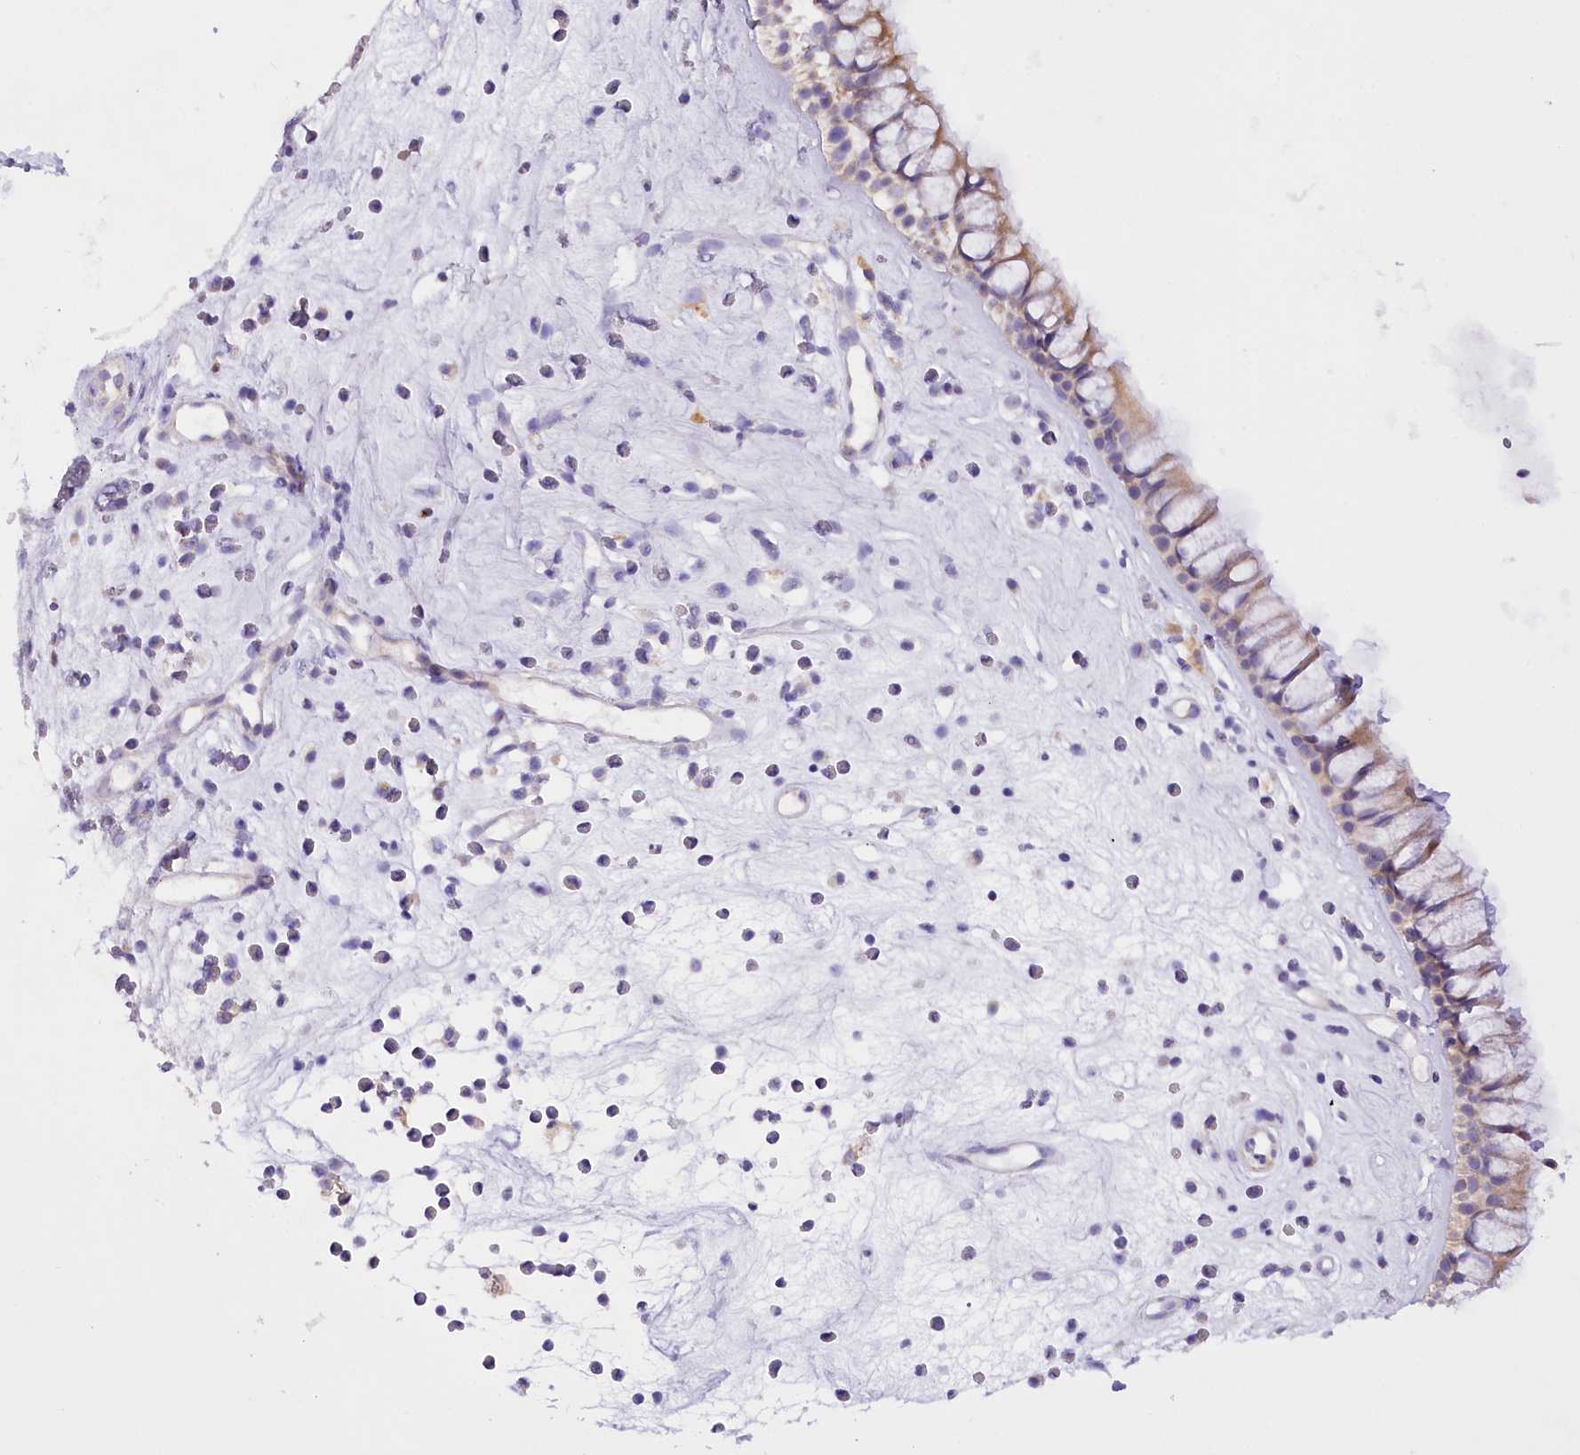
{"staining": {"intensity": "moderate", "quantity": ">75%", "location": "cytoplasmic/membranous"}, "tissue": "nasopharynx", "cell_type": "Respiratory epithelial cells", "image_type": "normal", "snomed": [{"axis": "morphology", "description": "Normal tissue, NOS"}, {"axis": "morphology", "description": "Inflammation, NOS"}, {"axis": "topography", "description": "Nasopharynx"}], "caption": "Protein positivity by IHC displays moderate cytoplasmic/membranous expression in about >75% of respiratory epithelial cells in unremarkable nasopharynx.", "gene": "DCUN1D1", "patient": {"sex": "male", "age": 29}}